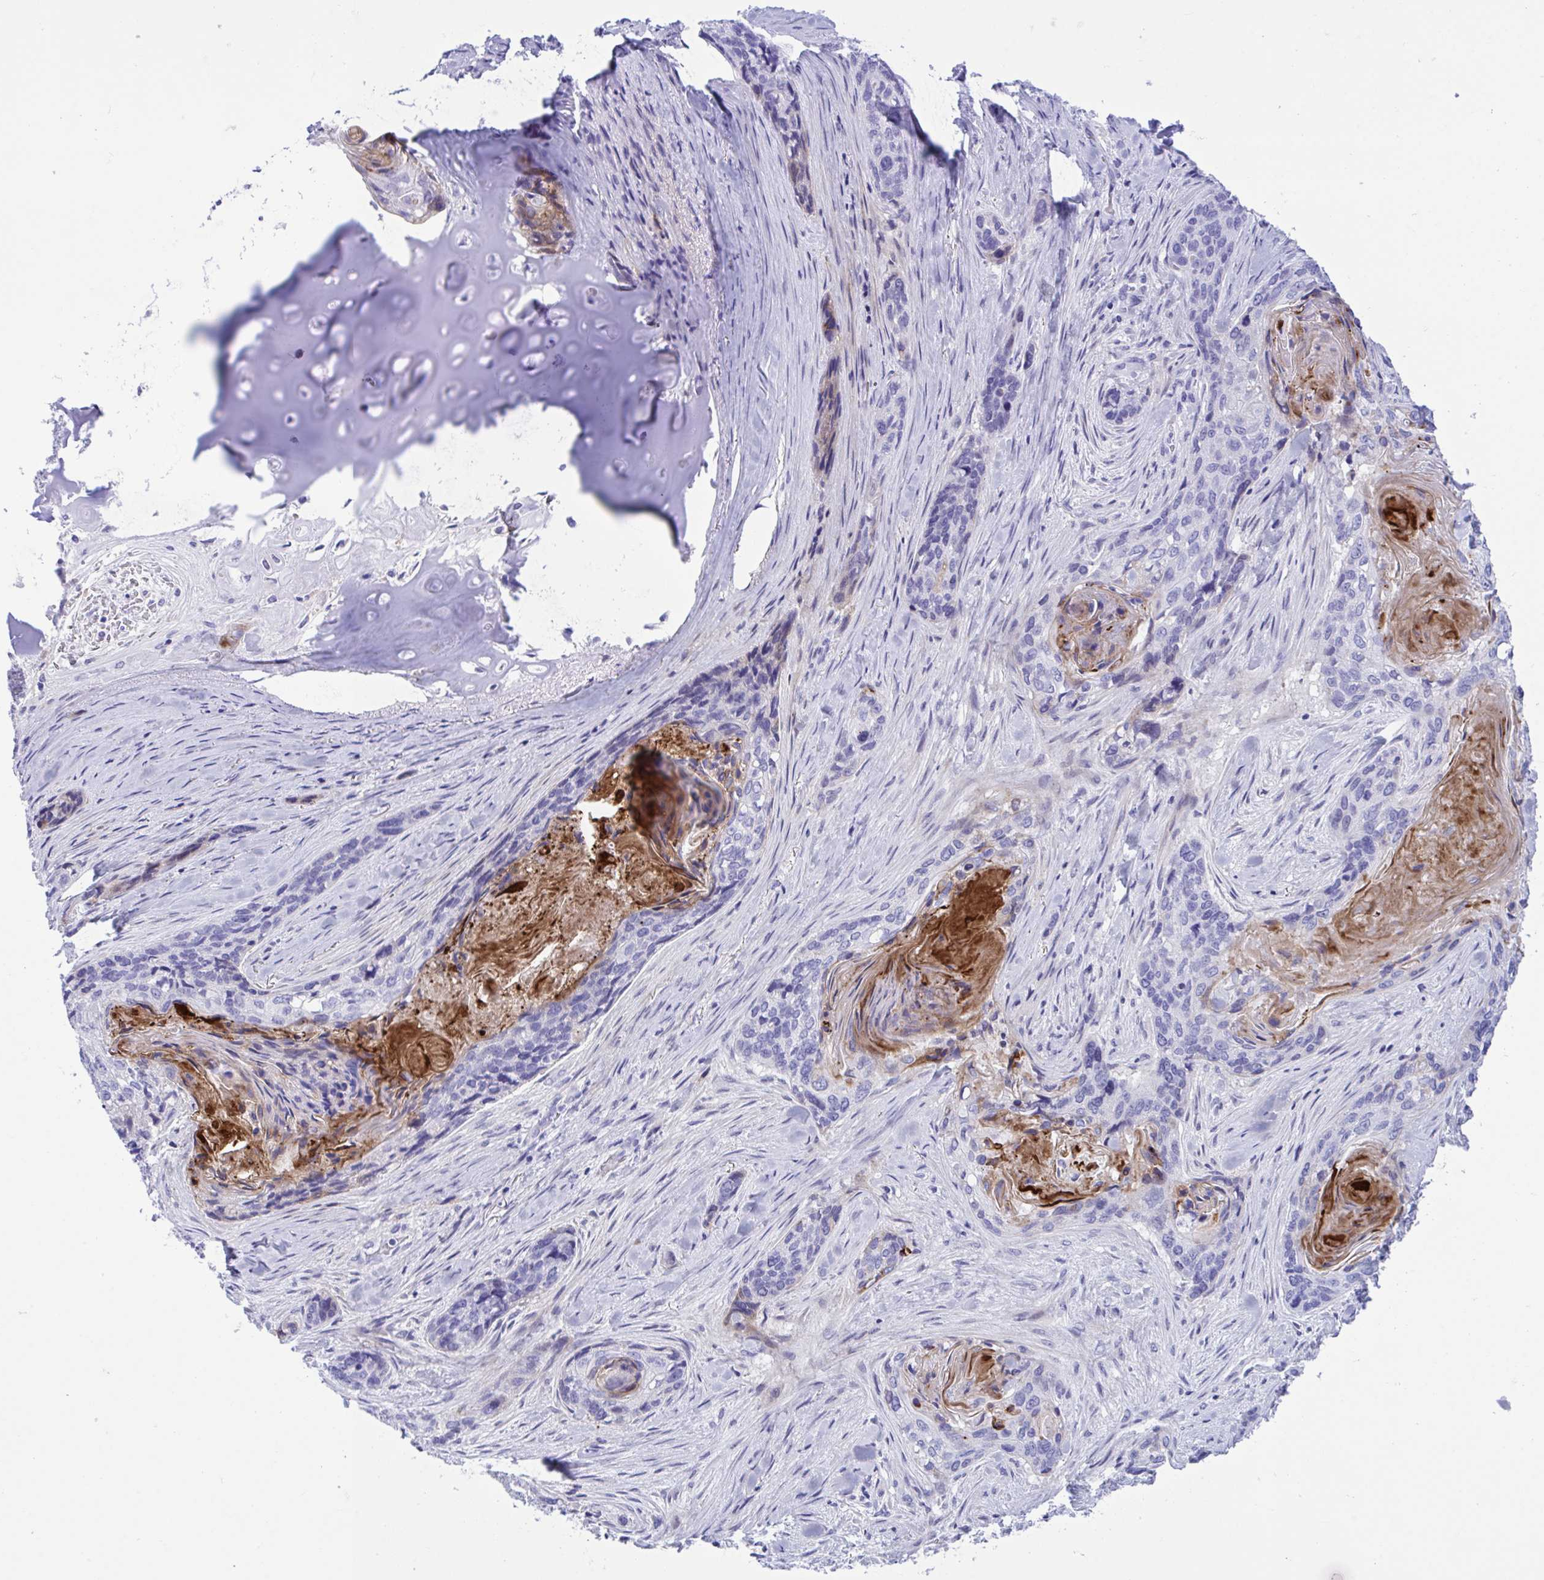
{"staining": {"intensity": "weak", "quantity": "<25%", "location": "cytoplasmic/membranous"}, "tissue": "lung cancer", "cell_type": "Tumor cells", "image_type": "cancer", "snomed": [{"axis": "morphology", "description": "Squamous cell carcinoma, NOS"}, {"axis": "morphology", "description": "Squamous cell carcinoma, metastatic, NOS"}, {"axis": "topography", "description": "Lymph node"}, {"axis": "topography", "description": "Lung"}], "caption": "Tumor cells show no significant staining in lung cancer.", "gene": "BEX5", "patient": {"sex": "male", "age": 41}}